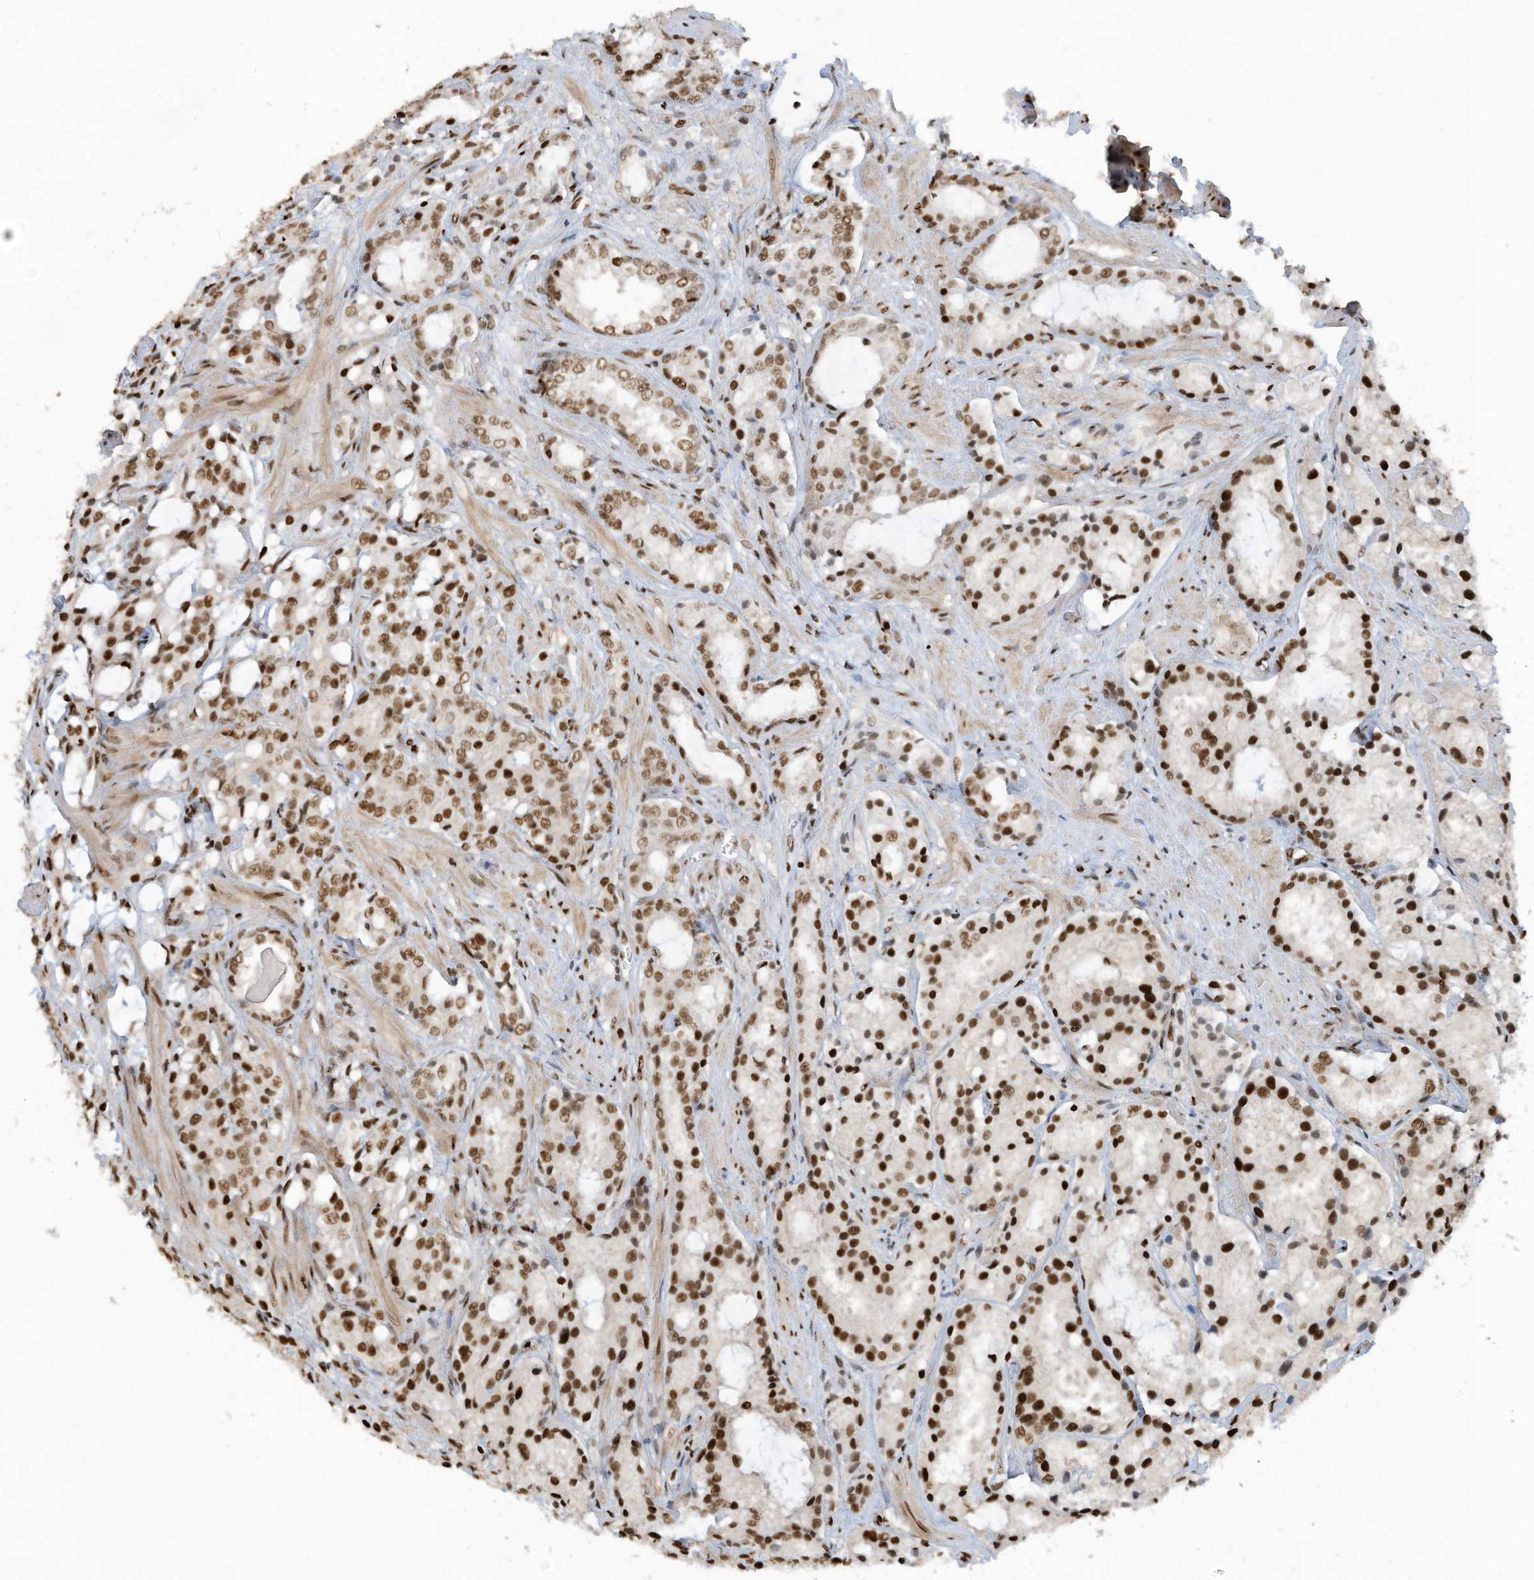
{"staining": {"intensity": "strong", "quantity": ">75%", "location": "nuclear"}, "tissue": "prostate cancer", "cell_type": "Tumor cells", "image_type": "cancer", "snomed": [{"axis": "morphology", "description": "Adenocarcinoma, High grade"}, {"axis": "topography", "description": "Prostate"}], "caption": "Strong nuclear expression is seen in approximately >75% of tumor cells in high-grade adenocarcinoma (prostate).", "gene": "SAMD15", "patient": {"sex": "male", "age": 66}}